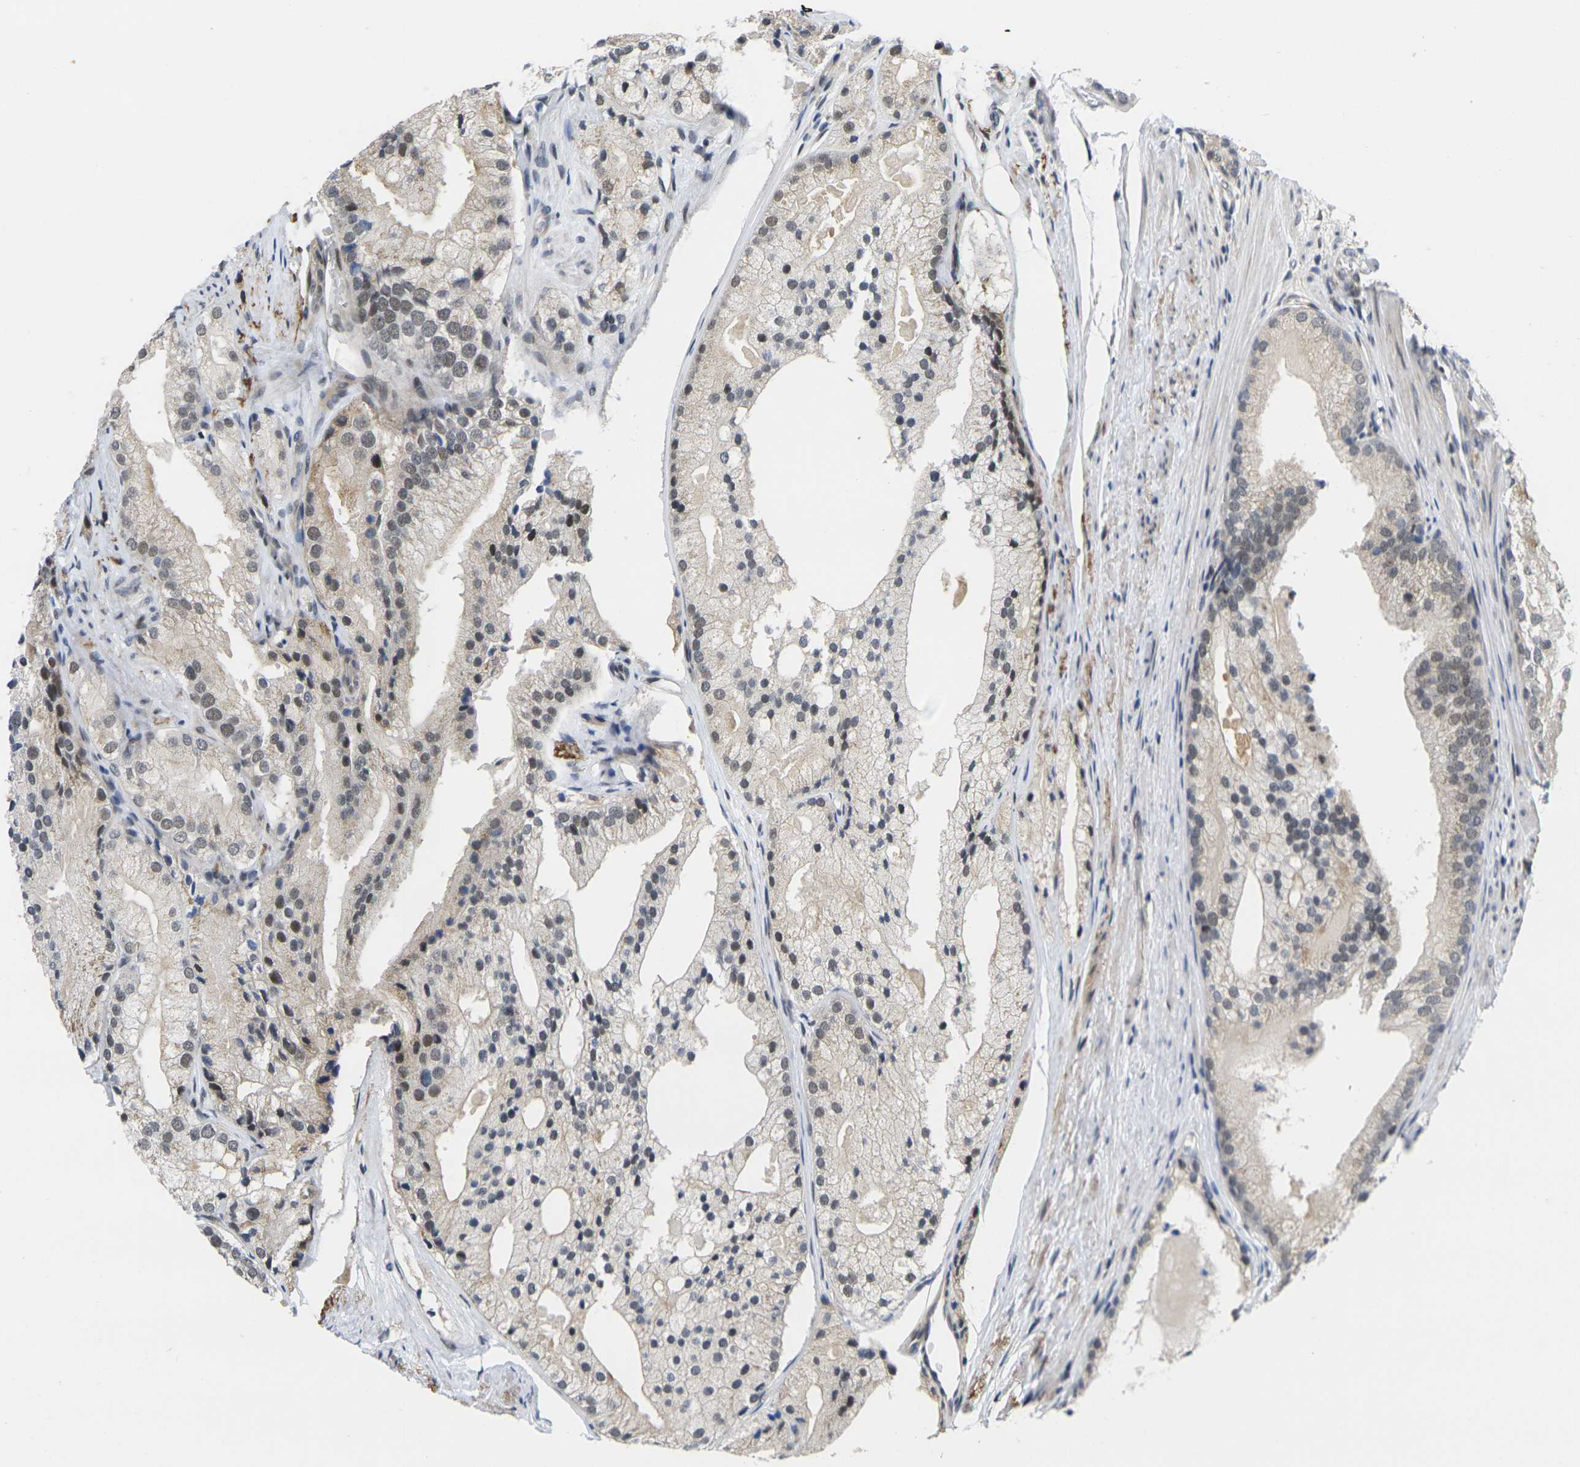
{"staining": {"intensity": "moderate", "quantity": "<25%", "location": "nuclear"}, "tissue": "prostate cancer", "cell_type": "Tumor cells", "image_type": "cancer", "snomed": [{"axis": "morphology", "description": "Adenocarcinoma, Low grade"}, {"axis": "topography", "description": "Prostate"}], "caption": "Immunohistochemical staining of adenocarcinoma (low-grade) (prostate) displays low levels of moderate nuclear protein staining in approximately <25% of tumor cells.", "gene": "RBM7", "patient": {"sex": "male", "age": 69}}